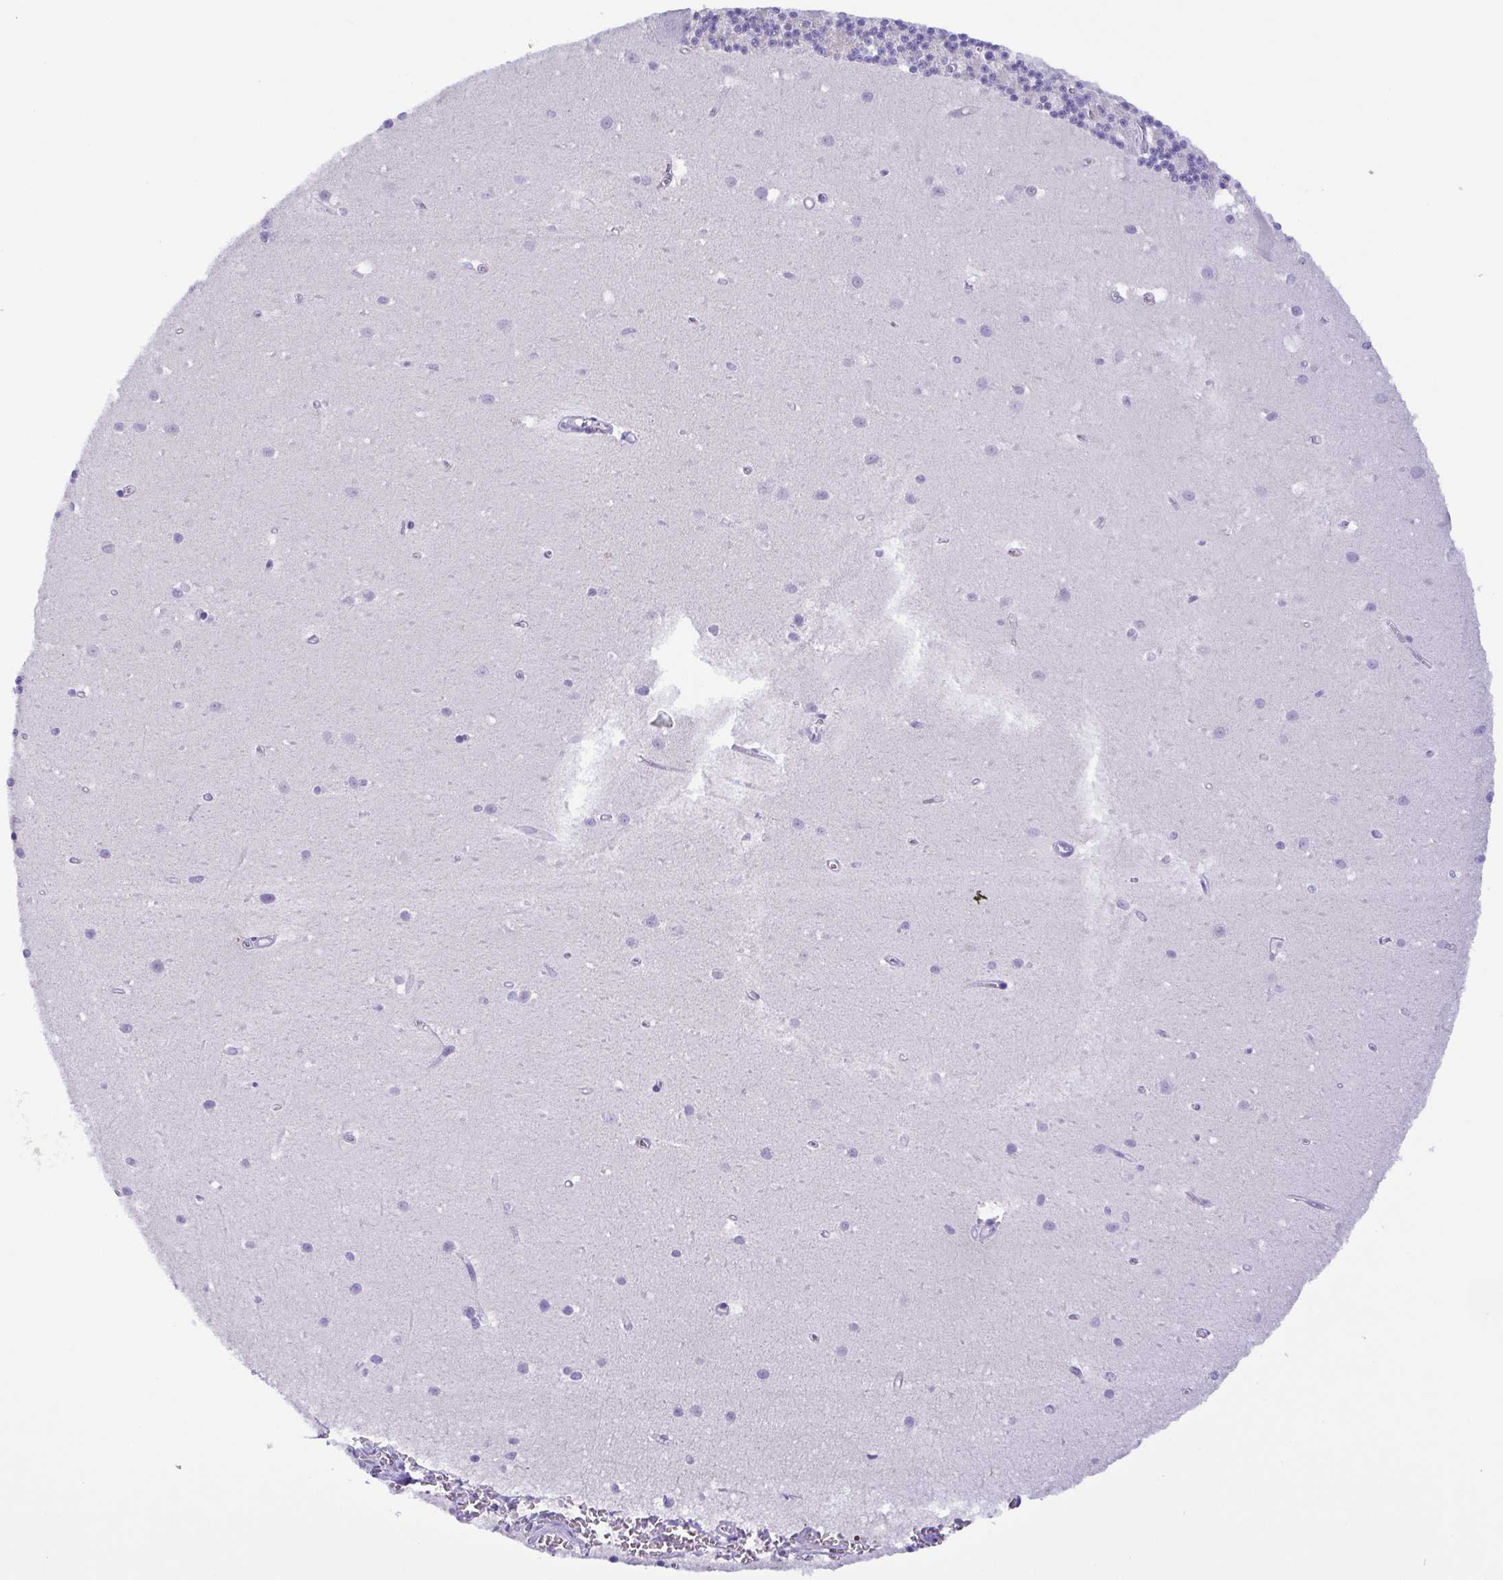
{"staining": {"intensity": "negative", "quantity": "none", "location": "none"}, "tissue": "cerebellum", "cell_type": "Cells in granular layer", "image_type": "normal", "snomed": [{"axis": "morphology", "description": "Normal tissue, NOS"}, {"axis": "topography", "description": "Cerebellum"}], "caption": "Immunohistochemistry histopathology image of unremarkable cerebellum: cerebellum stained with DAB (3,3'-diaminobenzidine) exhibits no significant protein staining in cells in granular layer. Nuclei are stained in blue.", "gene": "MYL7", "patient": {"sex": "male", "age": 54}}